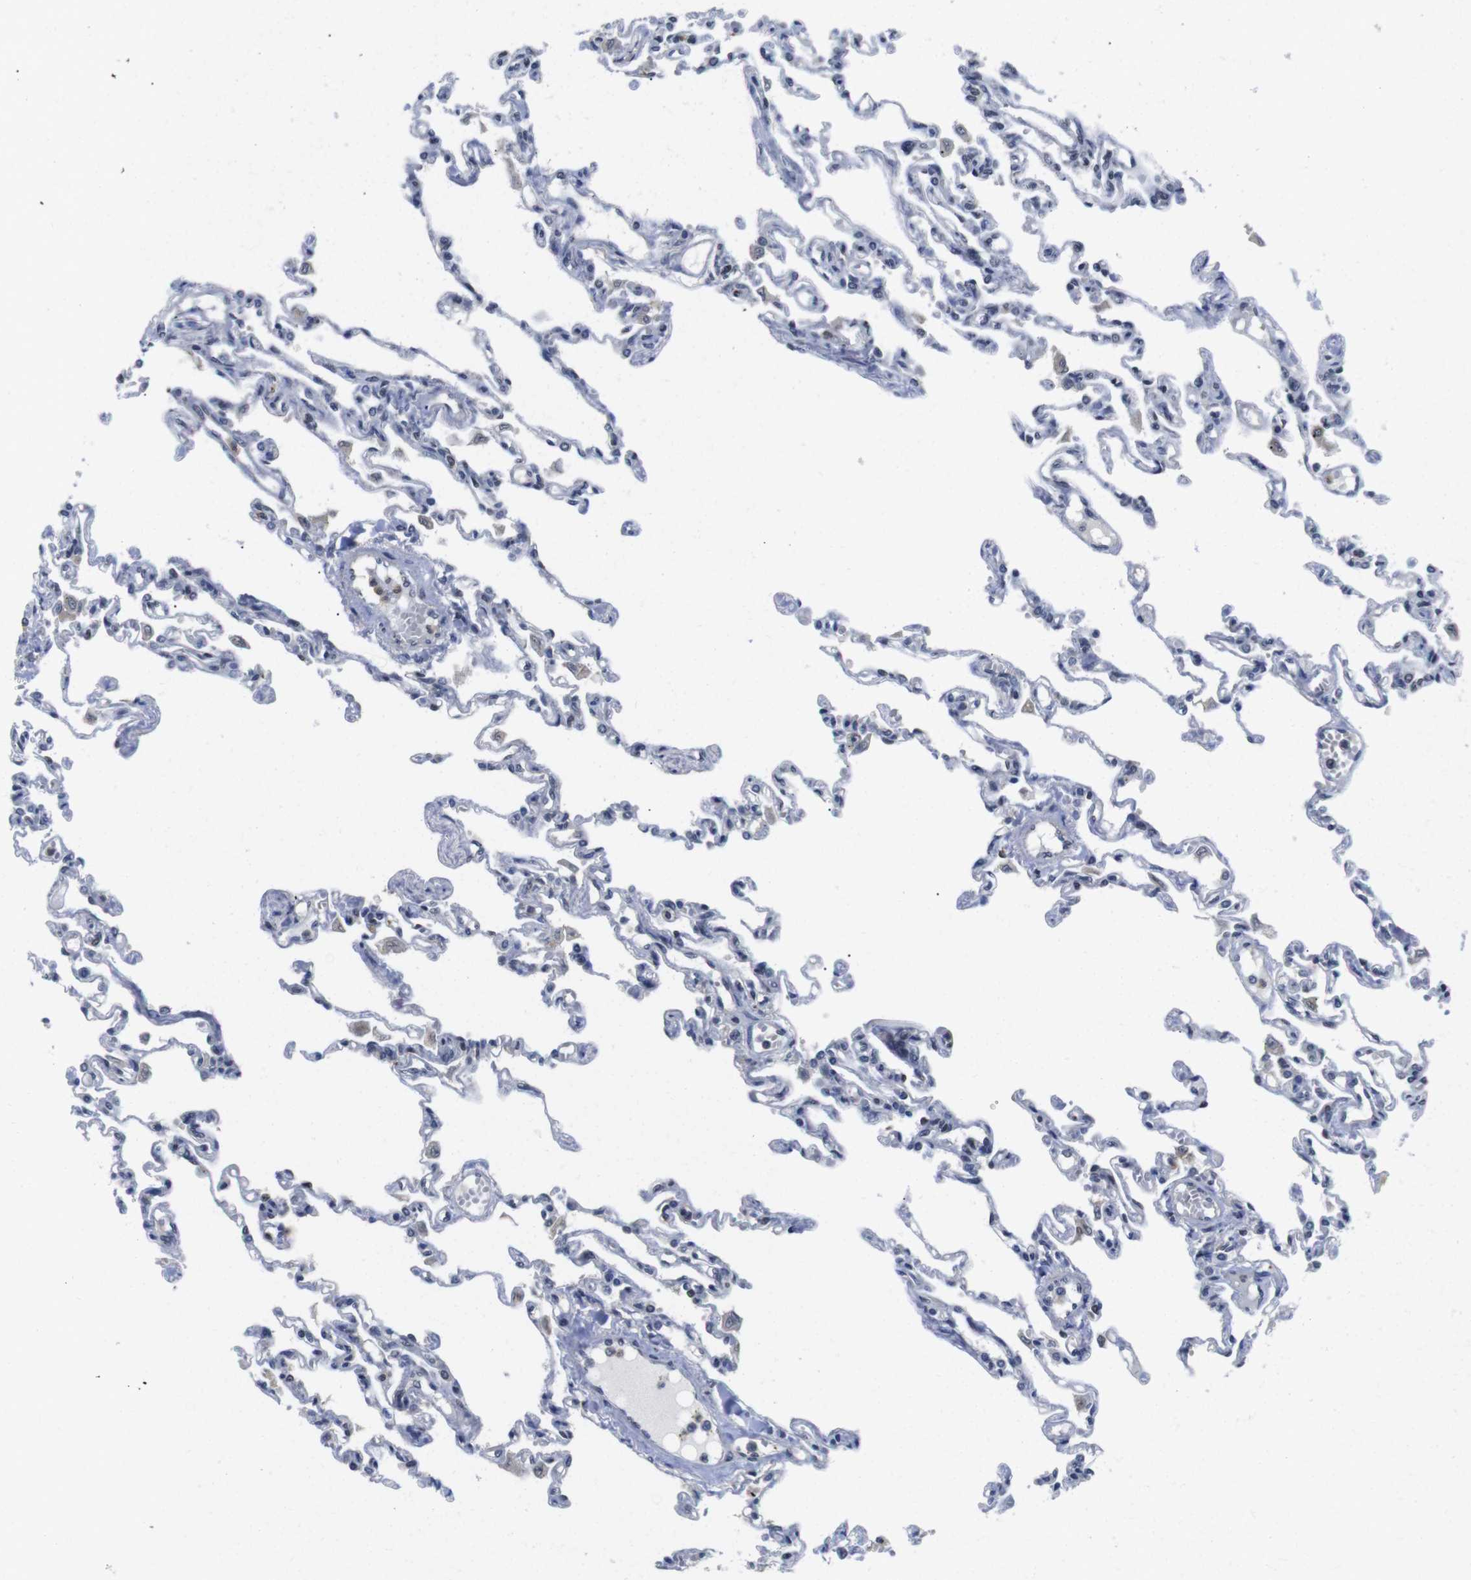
{"staining": {"intensity": "weak", "quantity": "<25%", "location": "nuclear"}, "tissue": "lung", "cell_type": "Alveolar cells", "image_type": "normal", "snomed": [{"axis": "morphology", "description": "Normal tissue, NOS"}, {"axis": "topography", "description": "Lung"}], "caption": "This photomicrograph is of unremarkable lung stained with immunohistochemistry (IHC) to label a protein in brown with the nuclei are counter-stained blue. There is no positivity in alveolar cells.", "gene": "FNTA", "patient": {"sex": "male", "age": 21}}